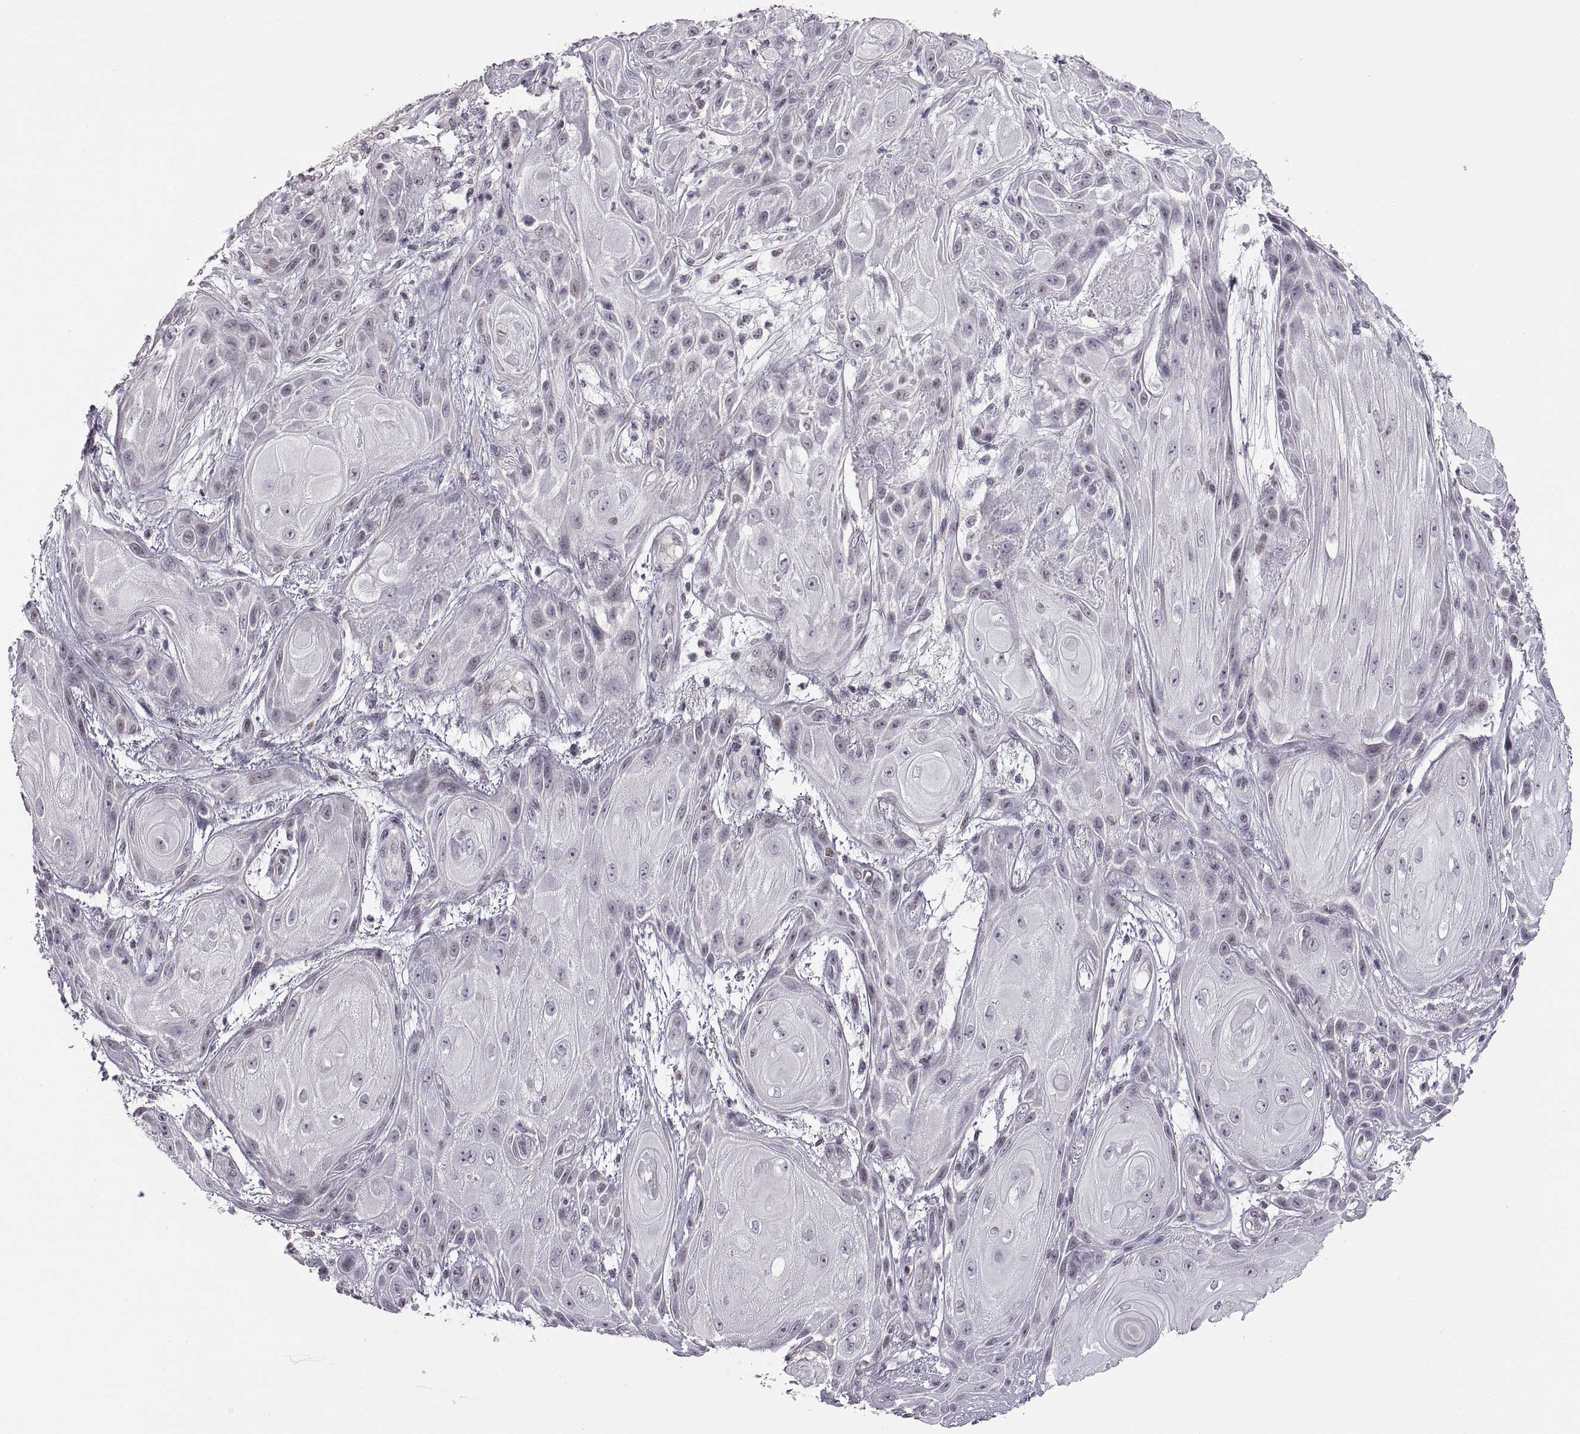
{"staining": {"intensity": "negative", "quantity": "none", "location": "none"}, "tissue": "skin cancer", "cell_type": "Tumor cells", "image_type": "cancer", "snomed": [{"axis": "morphology", "description": "Squamous cell carcinoma, NOS"}, {"axis": "topography", "description": "Skin"}], "caption": "Immunohistochemistry histopathology image of human skin cancer (squamous cell carcinoma) stained for a protein (brown), which displays no staining in tumor cells.", "gene": "NEK2", "patient": {"sex": "male", "age": 62}}